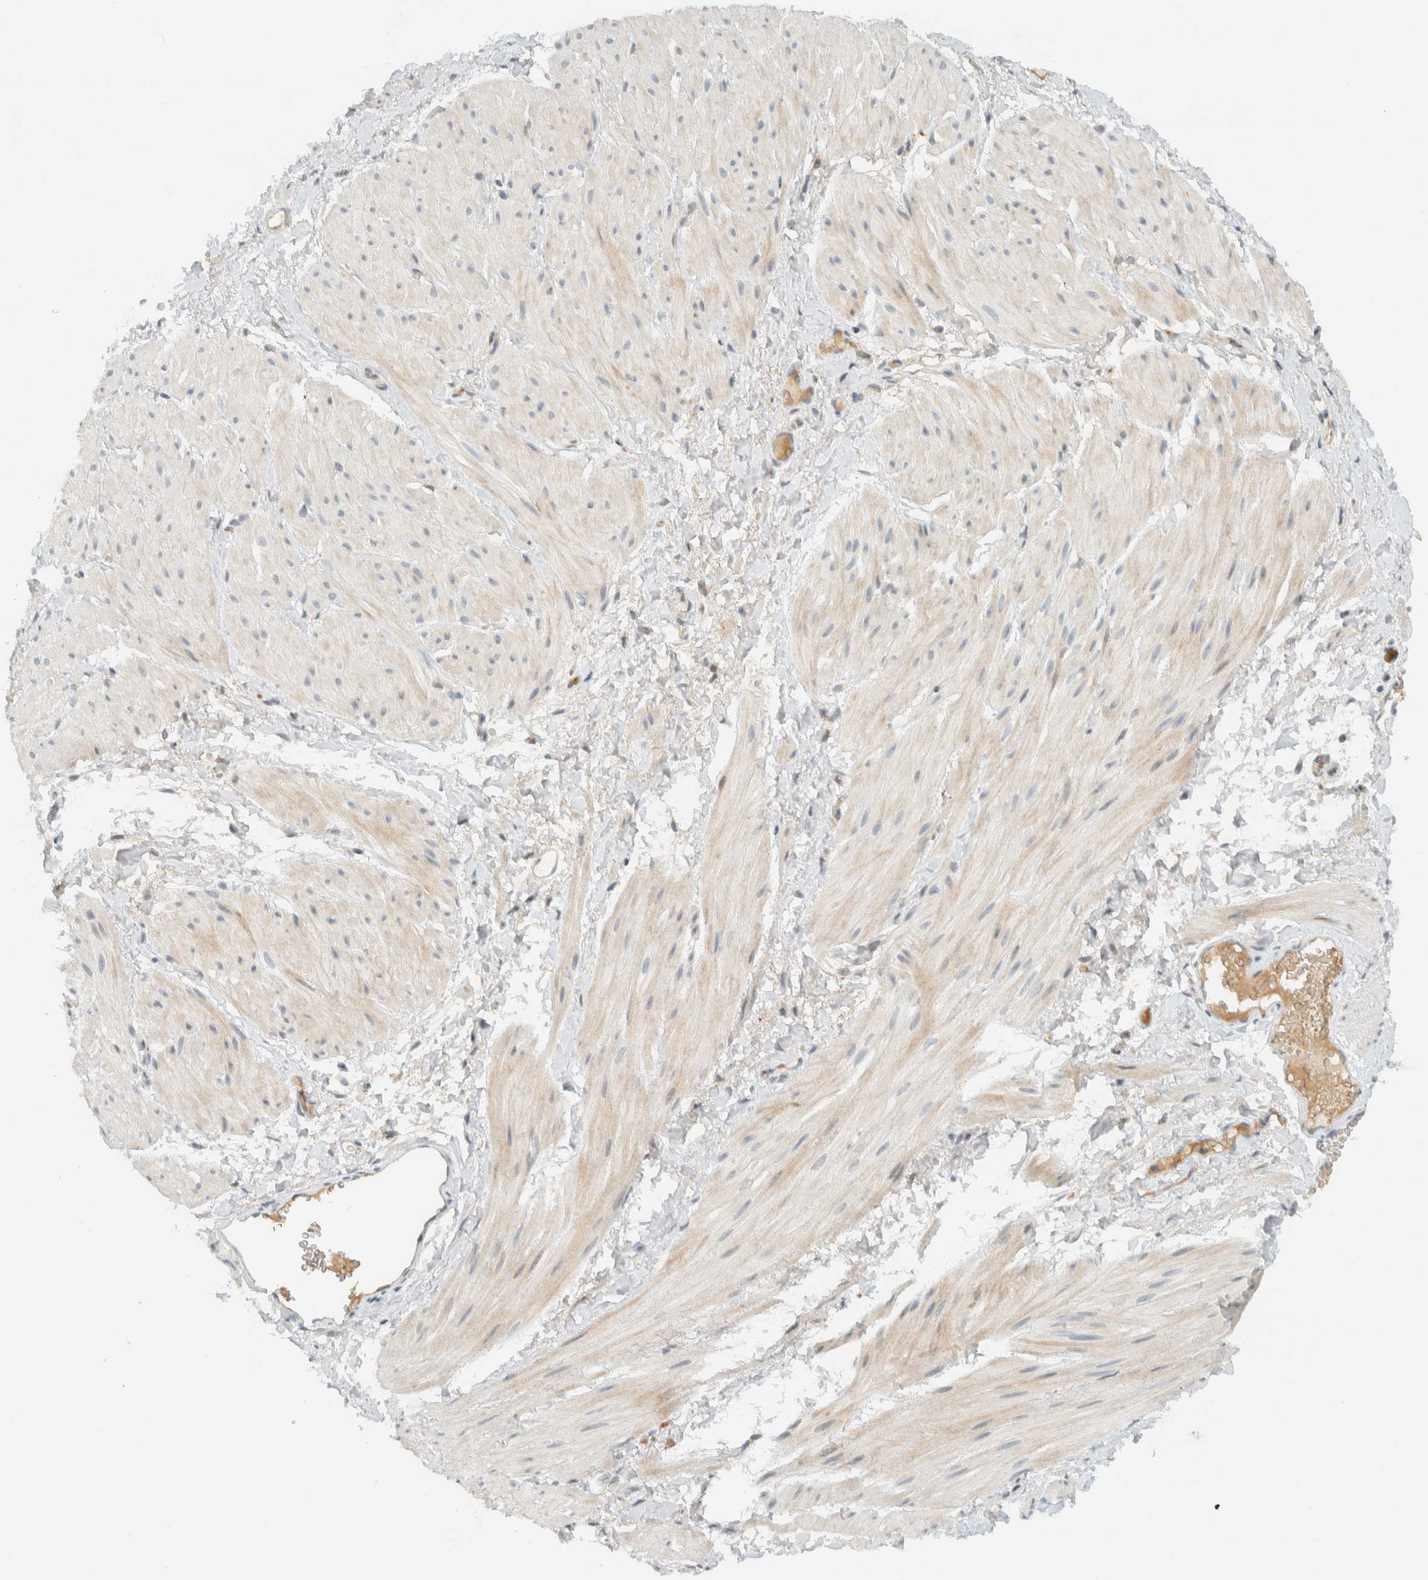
{"staining": {"intensity": "negative", "quantity": "none", "location": "none"}, "tissue": "smooth muscle", "cell_type": "Smooth muscle cells", "image_type": "normal", "snomed": [{"axis": "morphology", "description": "Normal tissue, NOS"}, {"axis": "topography", "description": "Smooth muscle"}], "caption": "Immunohistochemistry histopathology image of benign human smooth muscle stained for a protein (brown), which reveals no staining in smooth muscle cells.", "gene": "ITPRID1", "patient": {"sex": "male", "age": 16}}